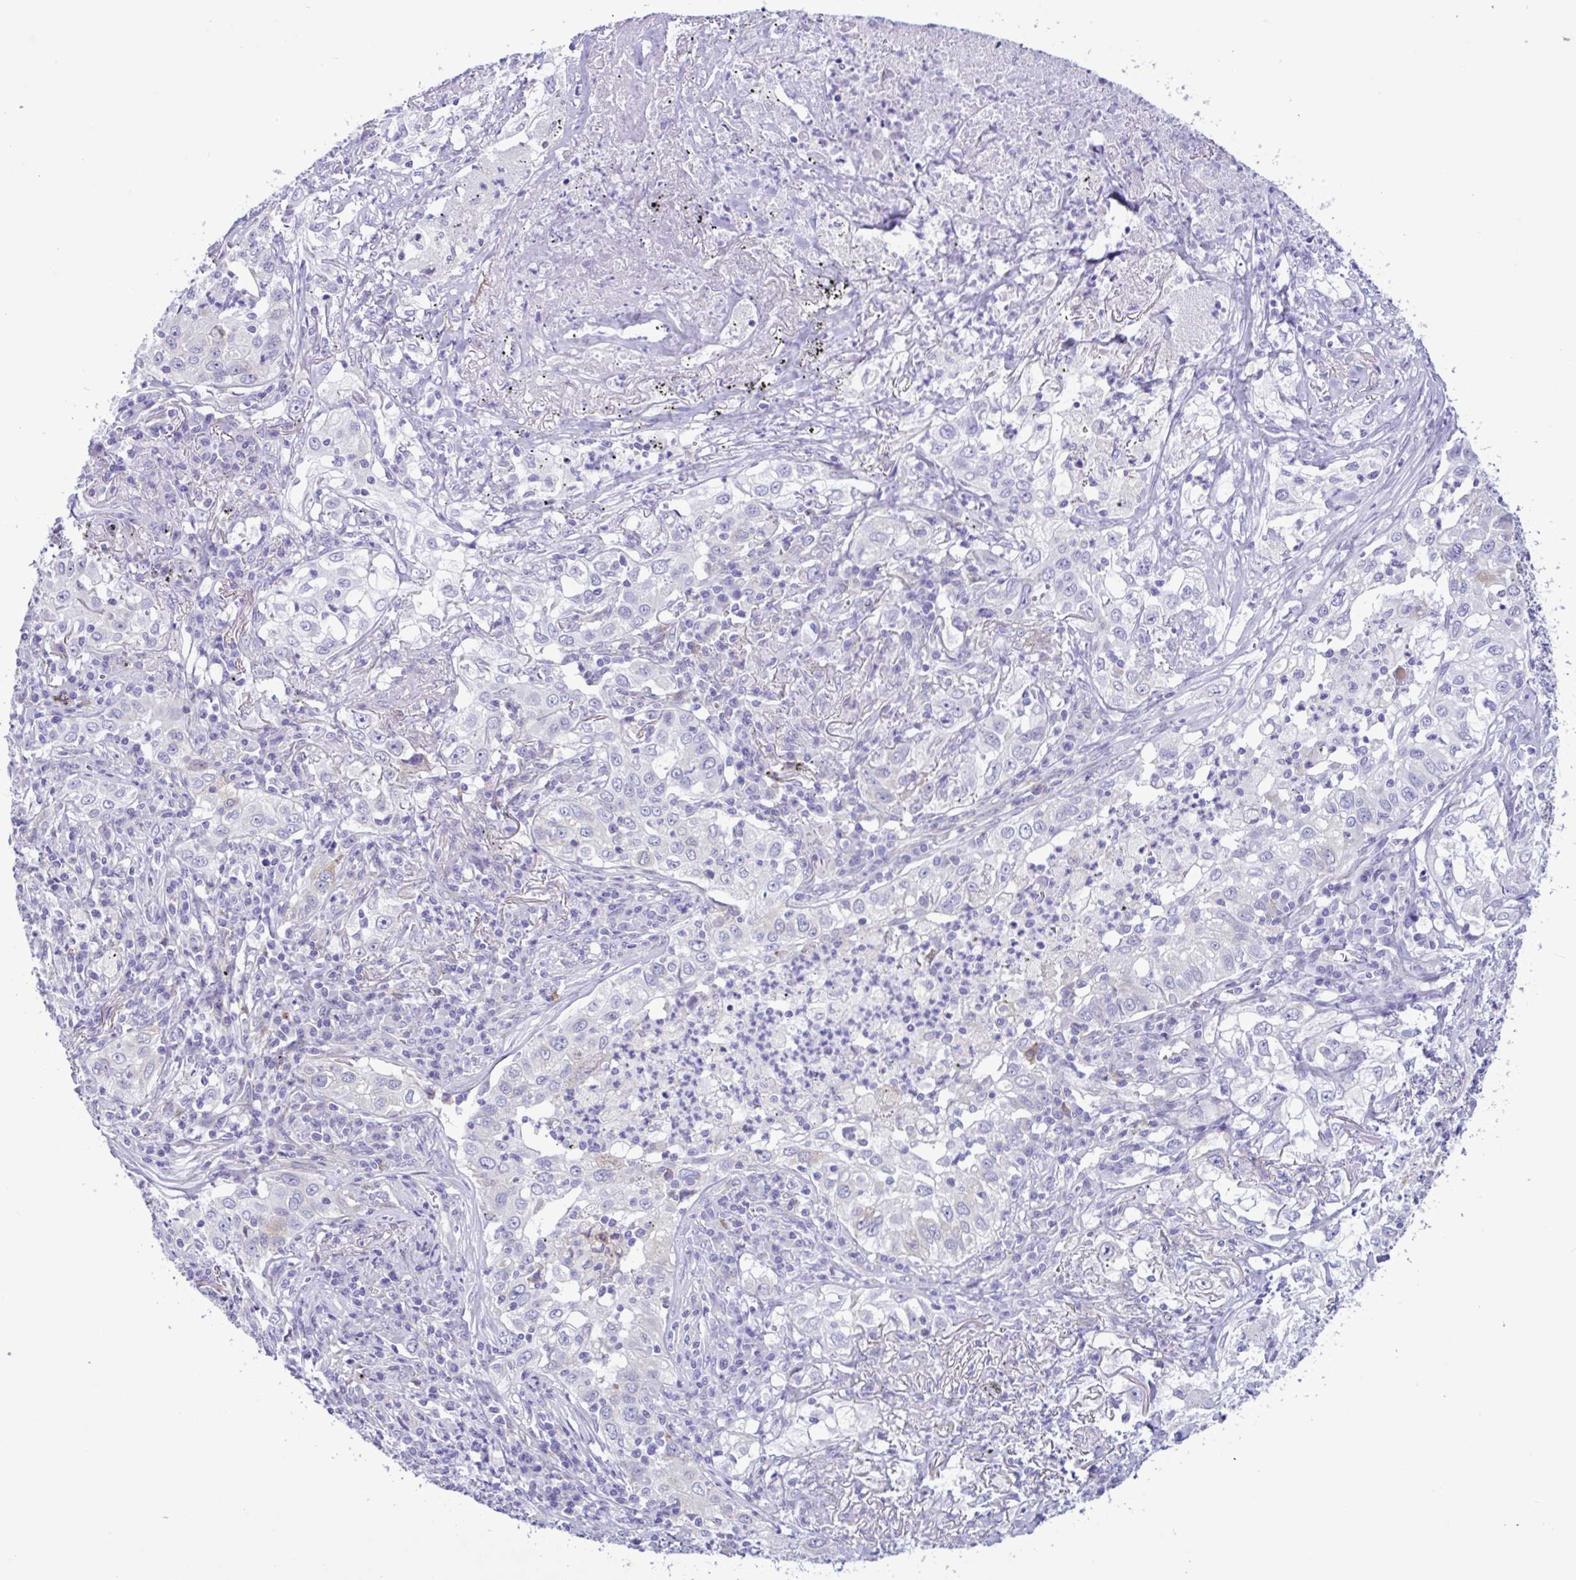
{"staining": {"intensity": "negative", "quantity": "none", "location": "none"}, "tissue": "lung cancer", "cell_type": "Tumor cells", "image_type": "cancer", "snomed": [{"axis": "morphology", "description": "Squamous cell carcinoma, NOS"}, {"axis": "topography", "description": "Lung"}], "caption": "Immunohistochemistry photomicrograph of neoplastic tissue: lung squamous cell carcinoma stained with DAB displays no significant protein expression in tumor cells. (Stains: DAB (3,3'-diaminobenzidine) immunohistochemistry with hematoxylin counter stain, Microscopy: brightfield microscopy at high magnification).", "gene": "SREBF1", "patient": {"sex": "male", "age": 71}}